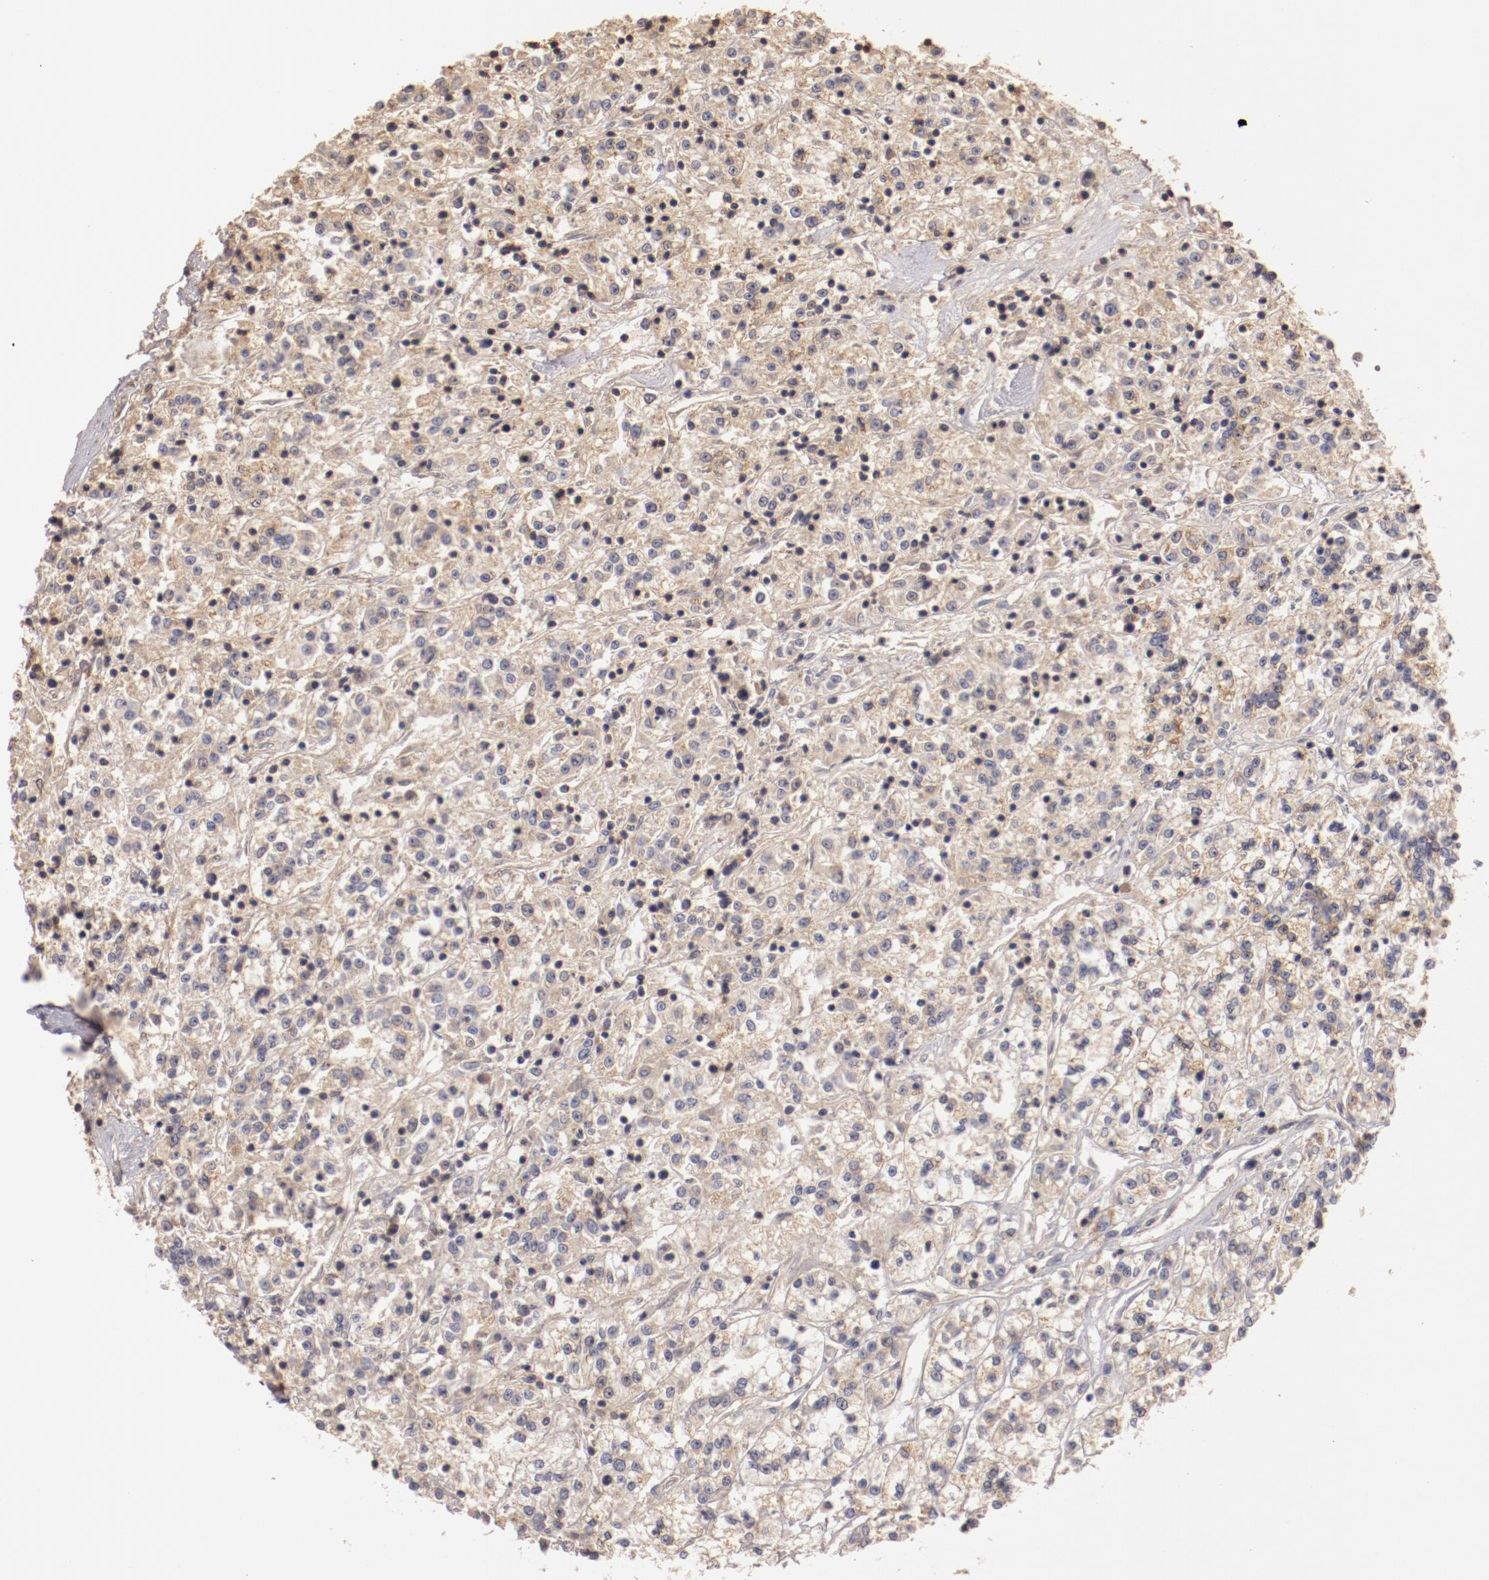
{"staining": {"intensity": "weak", "quantity": "25%-75%", "location": "cytoplasmic/membranous"}, "tissue": "renal cancer", "cell_type": "Tumor cells", "image_type": "cancer", "snomed": [{"axis": "morphology", "description": "Adenocarcinoma, NOS"}, {"axis": "topography", "description": "Kidney"}], "caption": "Renal cancer (adenocarcinoma) was stained to show a protein in brown. There is low levels of weak cytoplasmic/membranous expression in approximately 25%-75% of tumor cells. Nuclei are stained in blue.", "gene": "MBL2", "patient": {"sex": "female", "age": 76}}